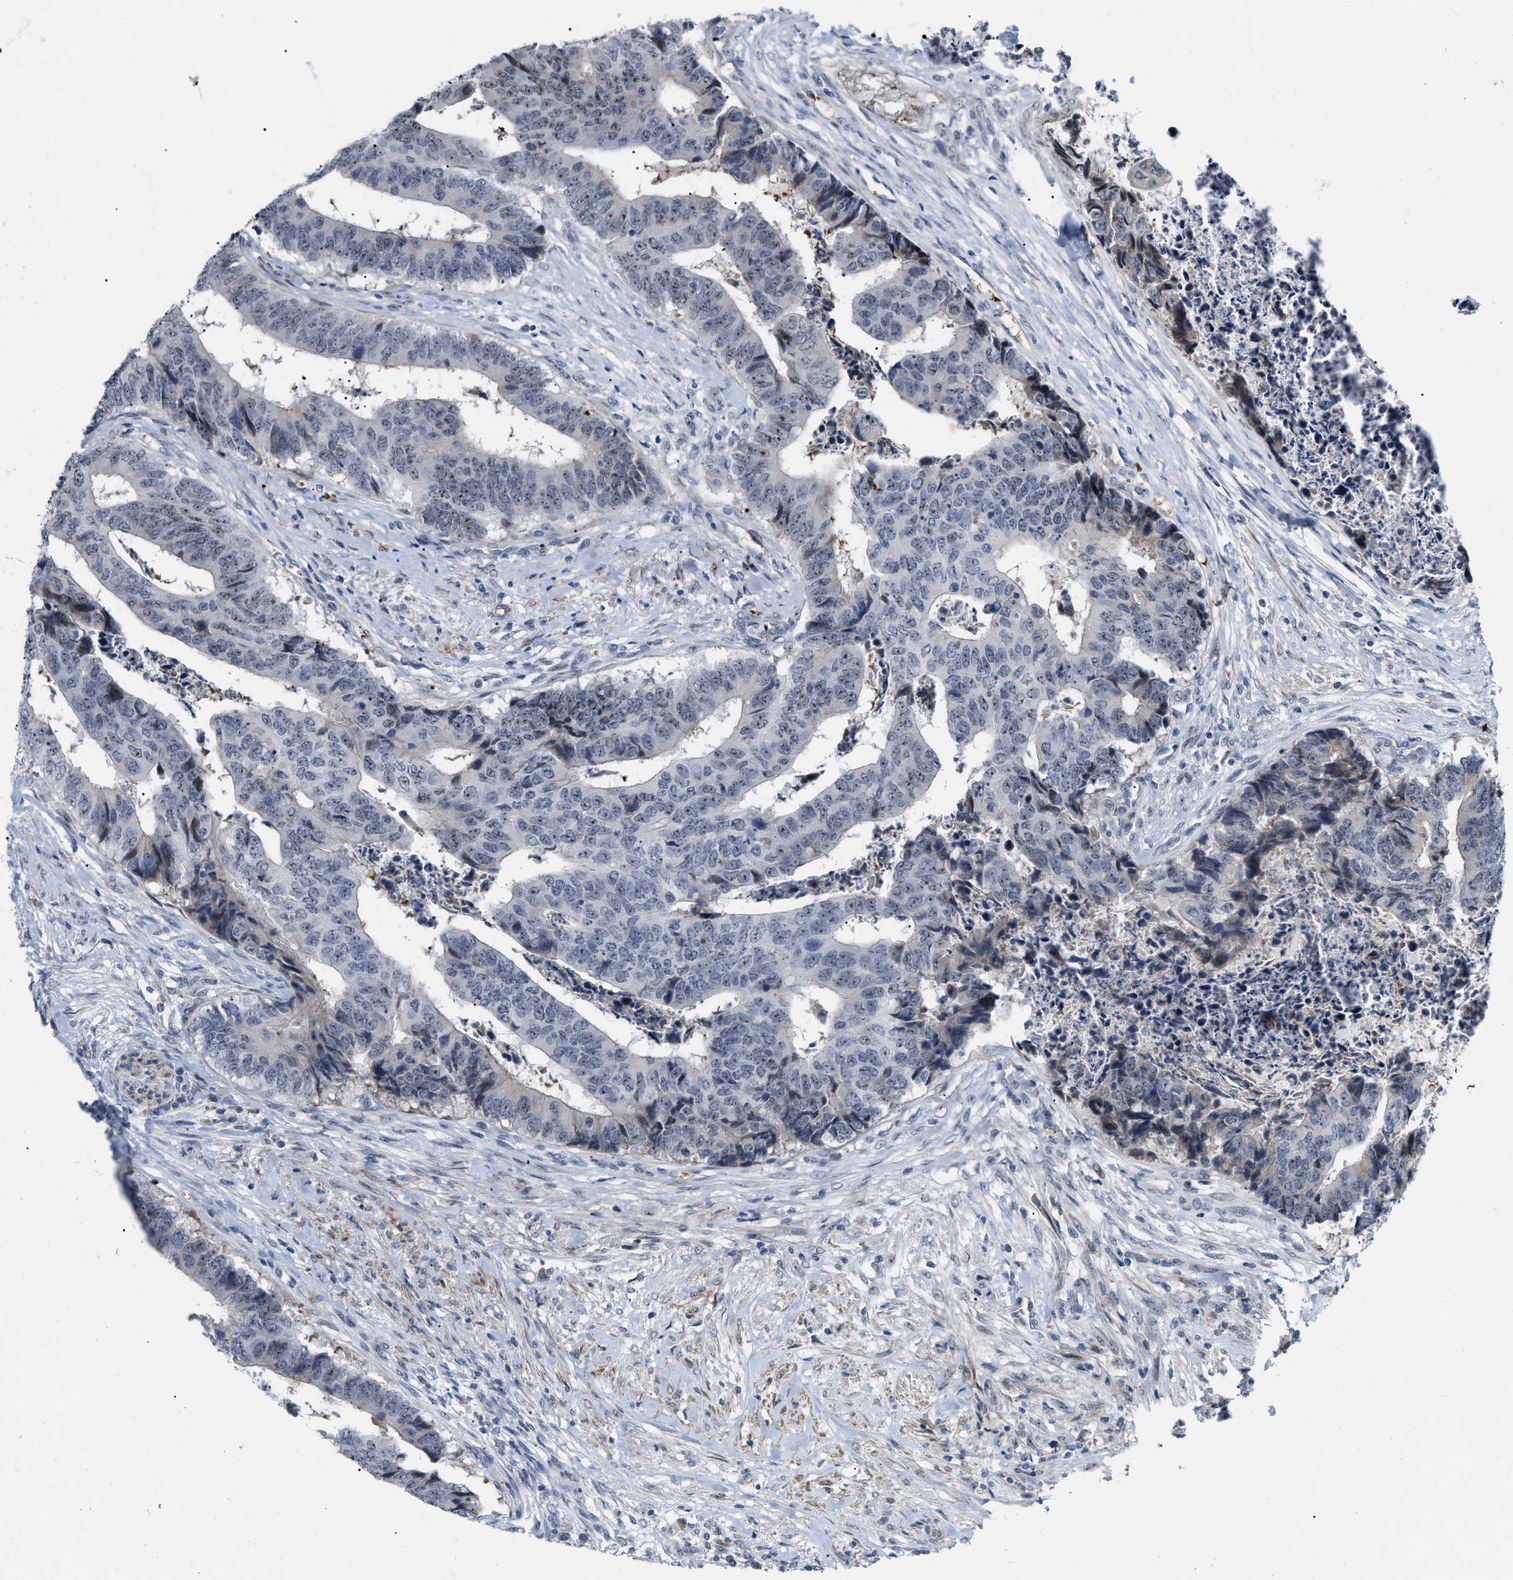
{"staining": {"intensity": "moderate", "quantity": "25%-75%", "location": "nuclear"}, "tissue": "colorectal cancer", "cell_type": "Tumor cells", "image_type": "cancer", "snomed": [{"axis": "morphology", "description": "Adenocarcinoma, NOS"}, {"axis": "topography", "description": "Rectum"}], "caption": "A medium amount of moderate nuclear positivity is seen in about 25%-75% of tumor cells in colorectal cancer (adenocarcinoma) tissue.", "gene": "POLR1F", "patient": {"sex": "male", "age": 84}}